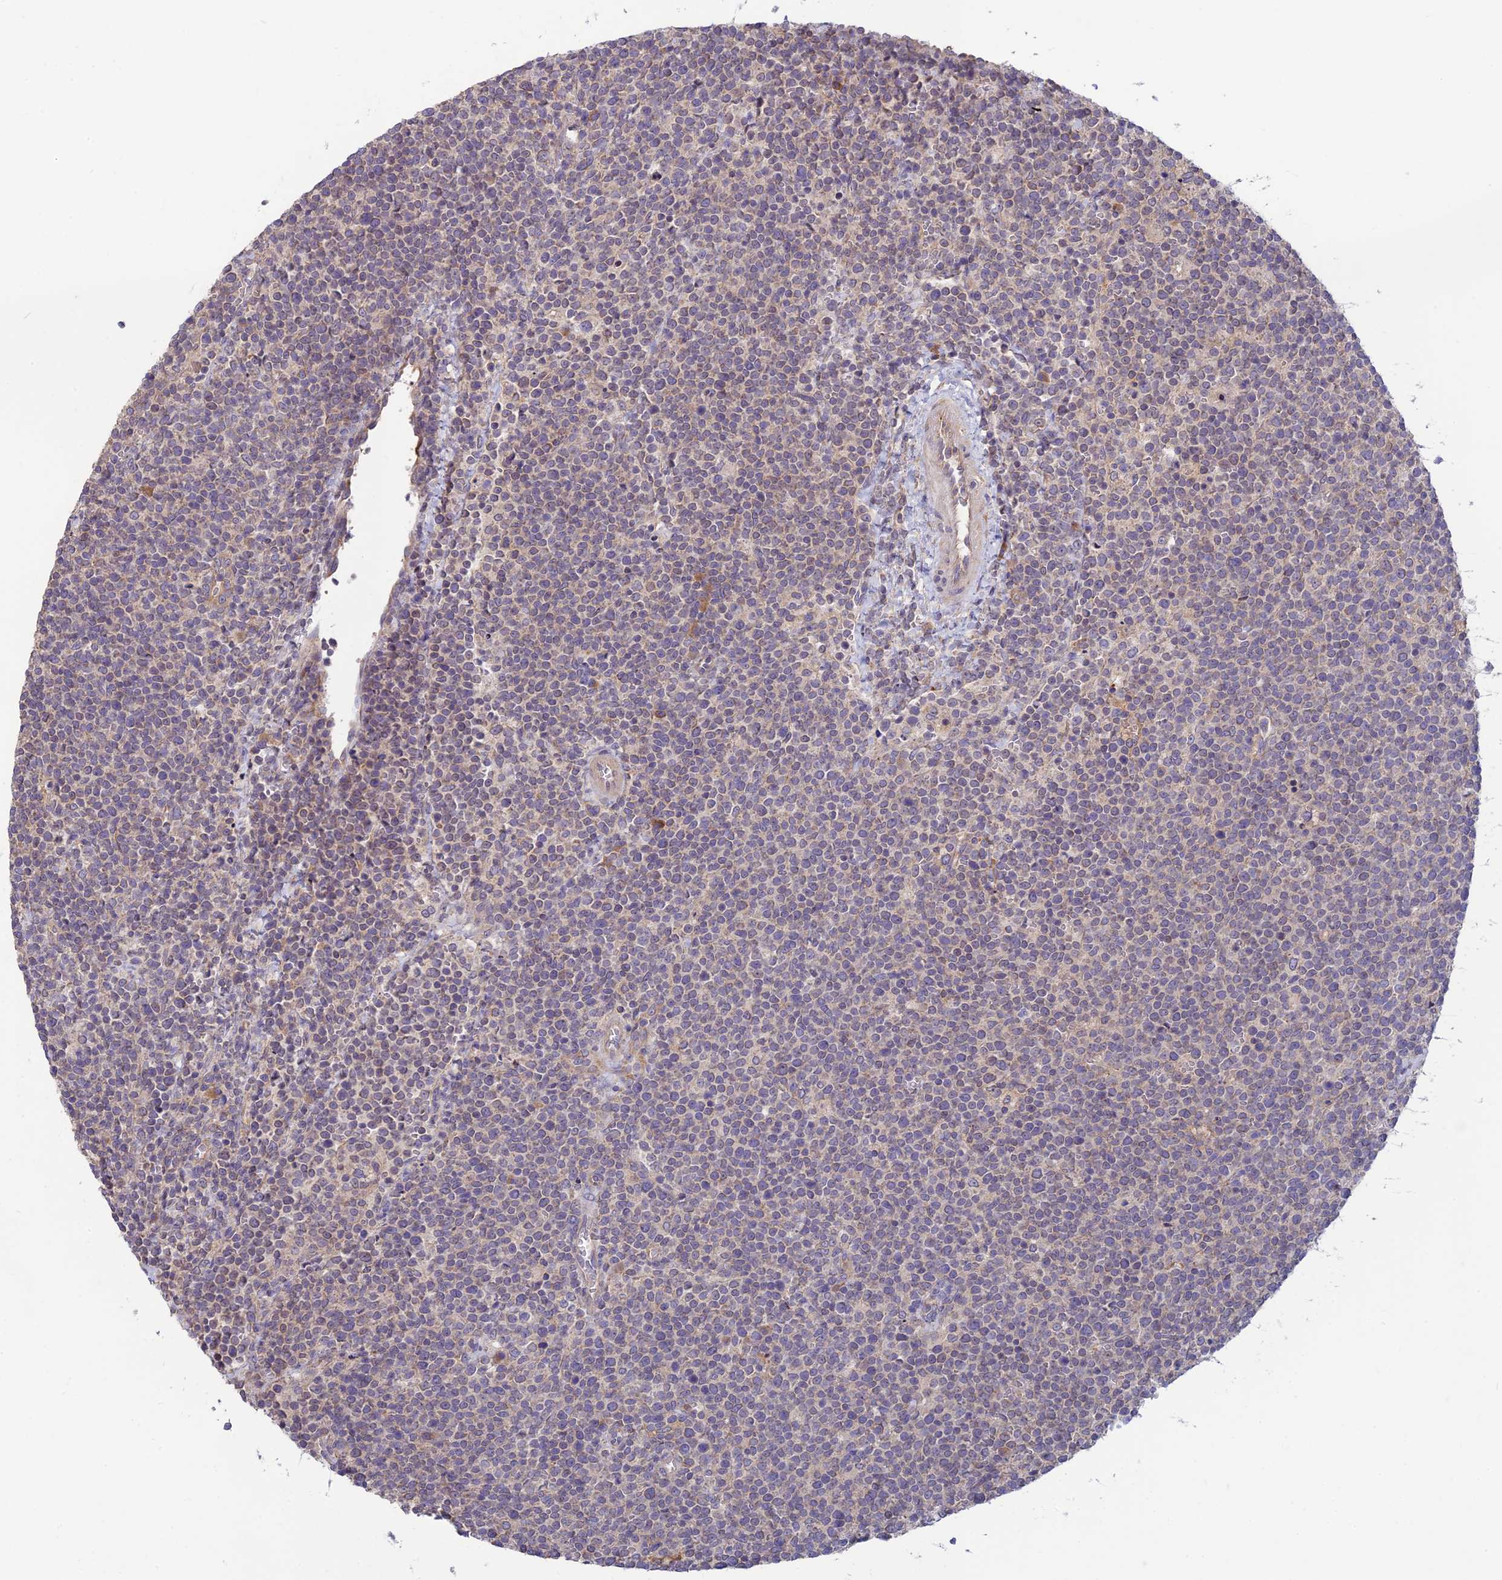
{"staining": {"intensity": "weak", "quantity": "<25%", "location": "cytoplasmic/membranous"}, "tissue": "lymphoma", "cell_type": "Tumor cells", "image_type": "cancer", "snomed": [{"axis": "morphology", "description": "Malignant lymphoma, non-Hodgkin's type, High grade"}, {"axis": "topography", "description": "Lymph node"}], "caption": "This is an immunohistochemistry (IHC) image of human lymphoma. There is no positivity in tumor cells.", "gene": "MRNIP", "patient": {"sex": "male", "age": 61}}